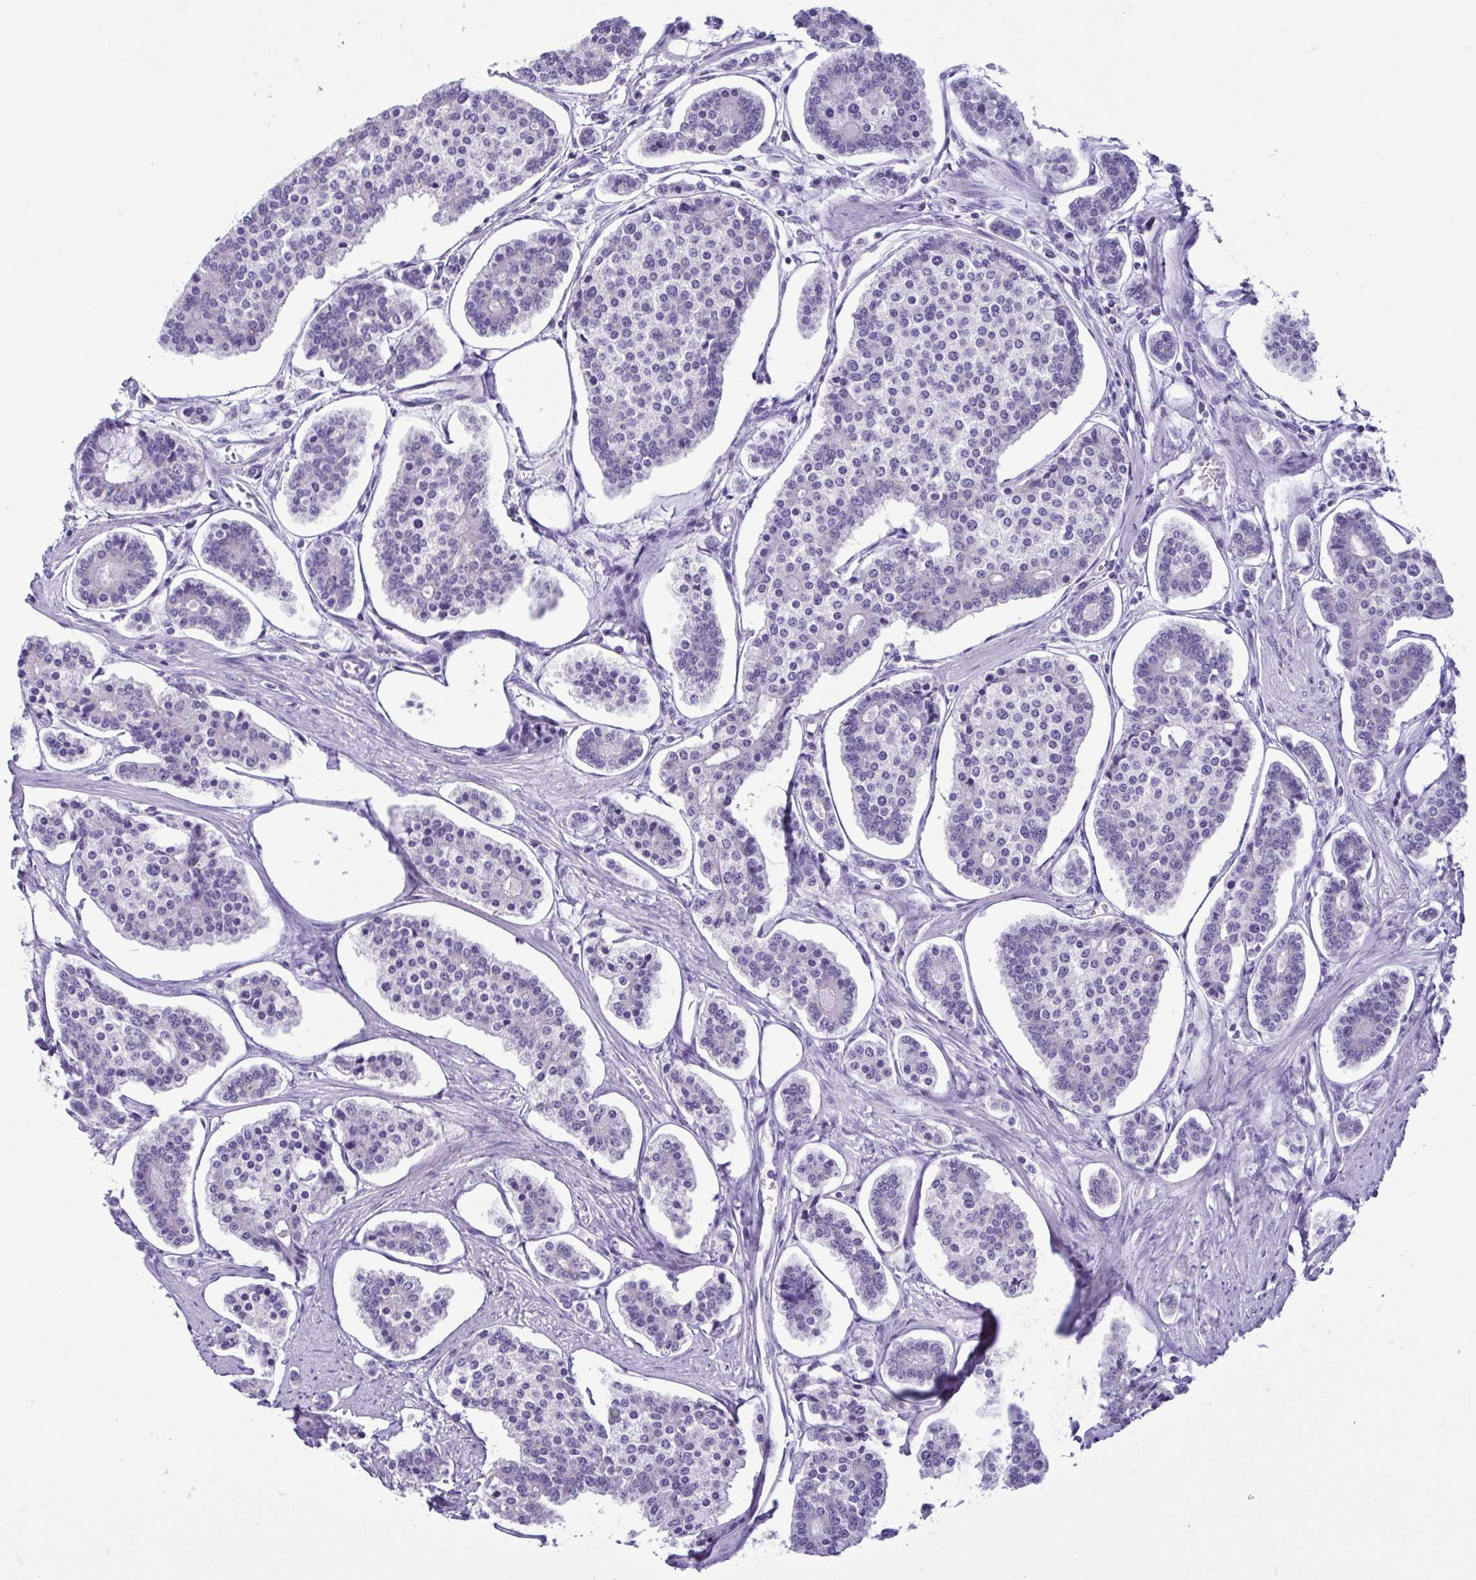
{"staining": {"intensity": "negative", "quantity": "none", "location": "none"}, "tissue": "carcinoid", "cell_type": "Tumor cells", "image_type": "cancer", "snomed": [{"axis": "morphology", "description": "Carcinoid, malignant, NOS"}, {"axis": "topography", "description": "Small intestine"}], "caption": "Tumor cells are negative for protein expression in human carcinoid.", "gene": "CBY2", "patient": {"sex": "female", "age": 65}}